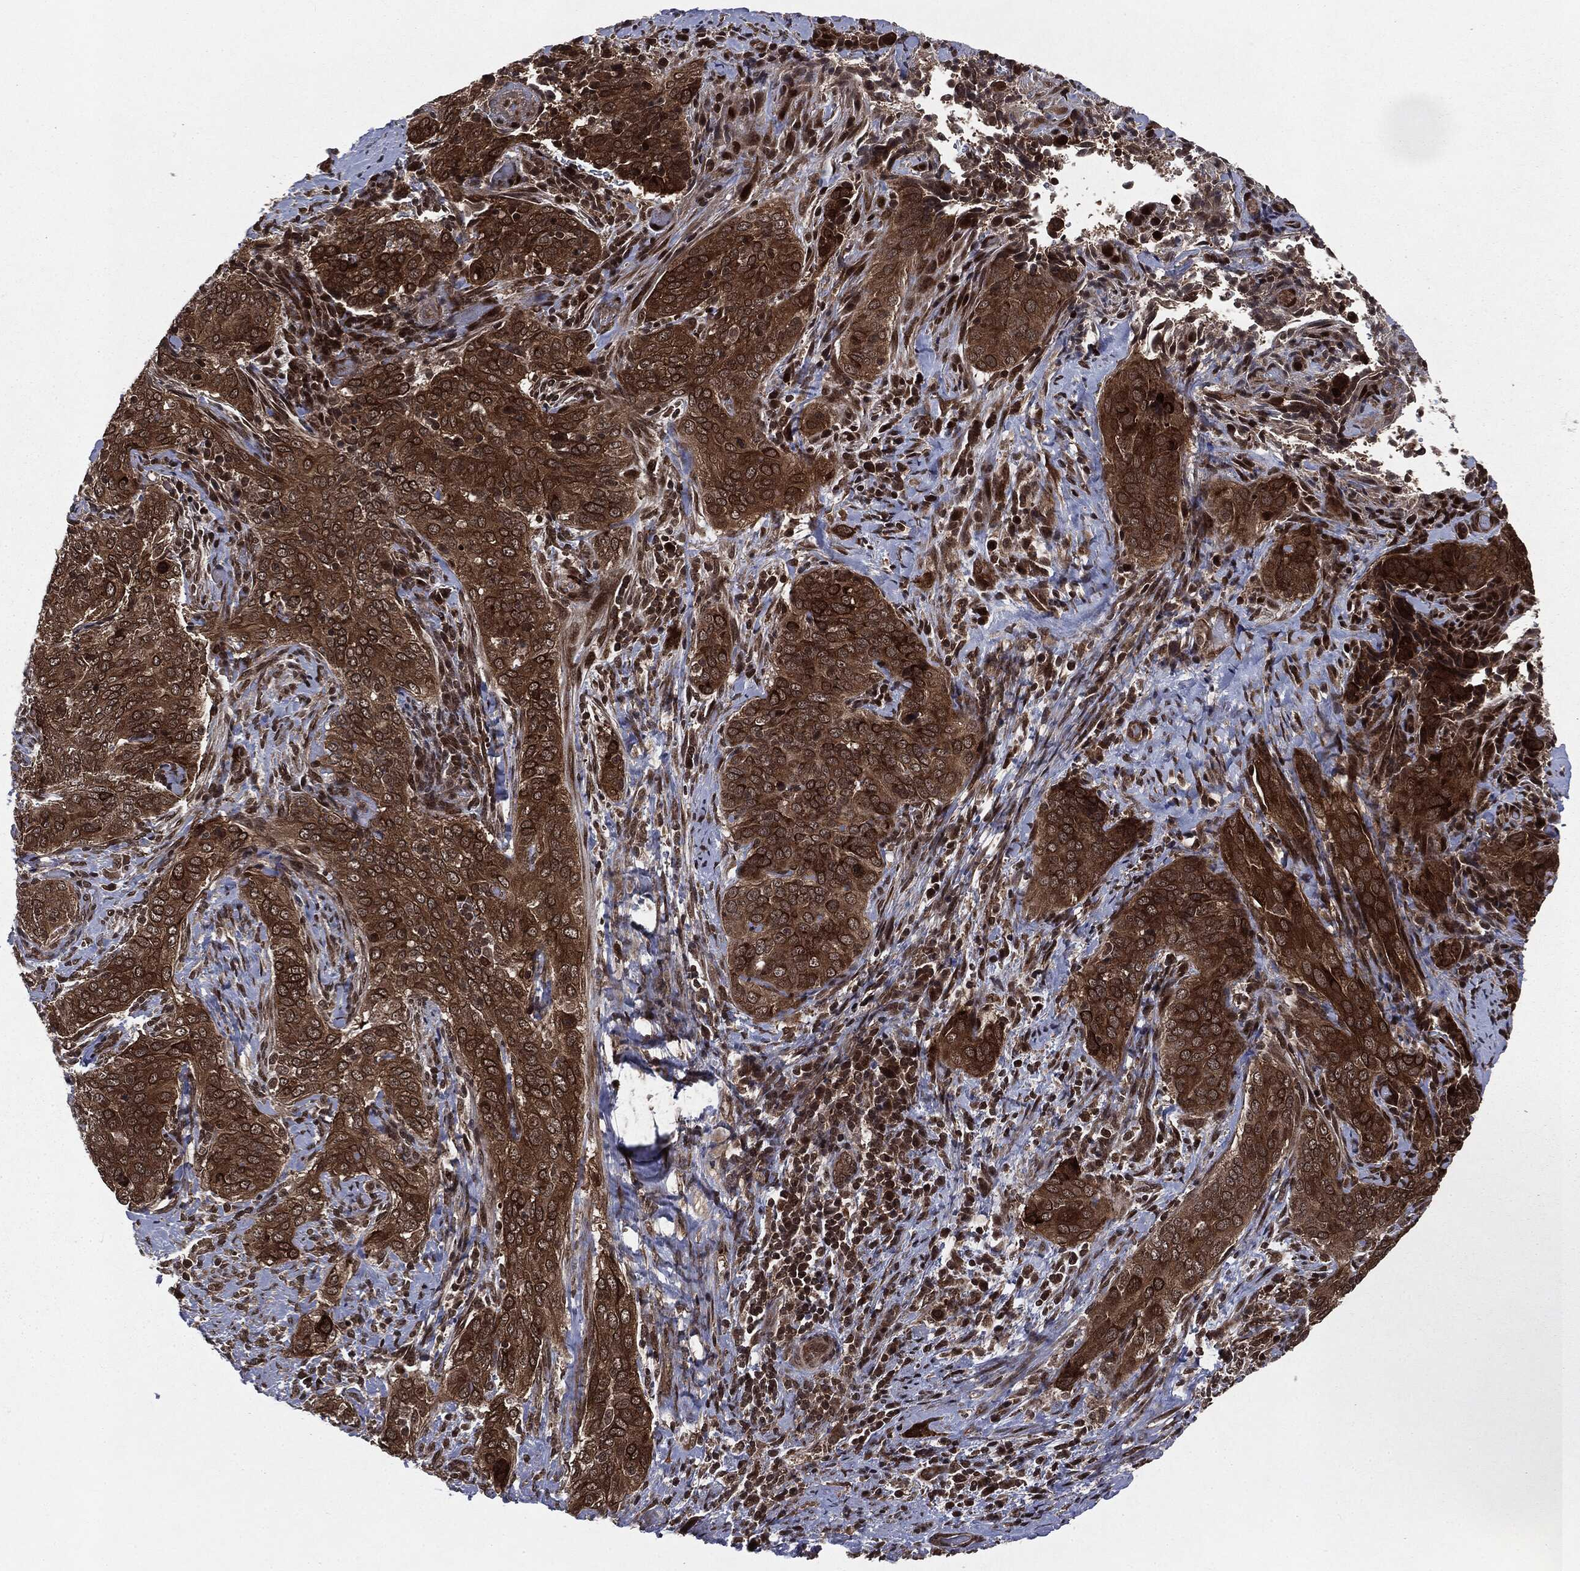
{"staining": {"intensity": "strong", "quantity": ">75%", "location": "cytoplasmic/membranous"}, "tissue": "cervical cancer", "cell_type": "Tumor cells", "image_type": "cancer", "snomed": [{"axis": "morphology", "description": "Squamous cell carcinoma, NOS"}, {"axis": "topography", "description": "Cervix"}], "caption": "Protein expression analysis of cervical cancer (squamous cell carcinoma) reveals strong cytoplasmic/membranous expression in approximately >75% of tumor cells. Using DAB (3,3'-diaminobenzidine) (brown) and hematoxylin (blue) stains, captured at high magnification using brightfield microscopy.", "gene": "STAU2", "patient": {"sex": "female", "age": 38}}